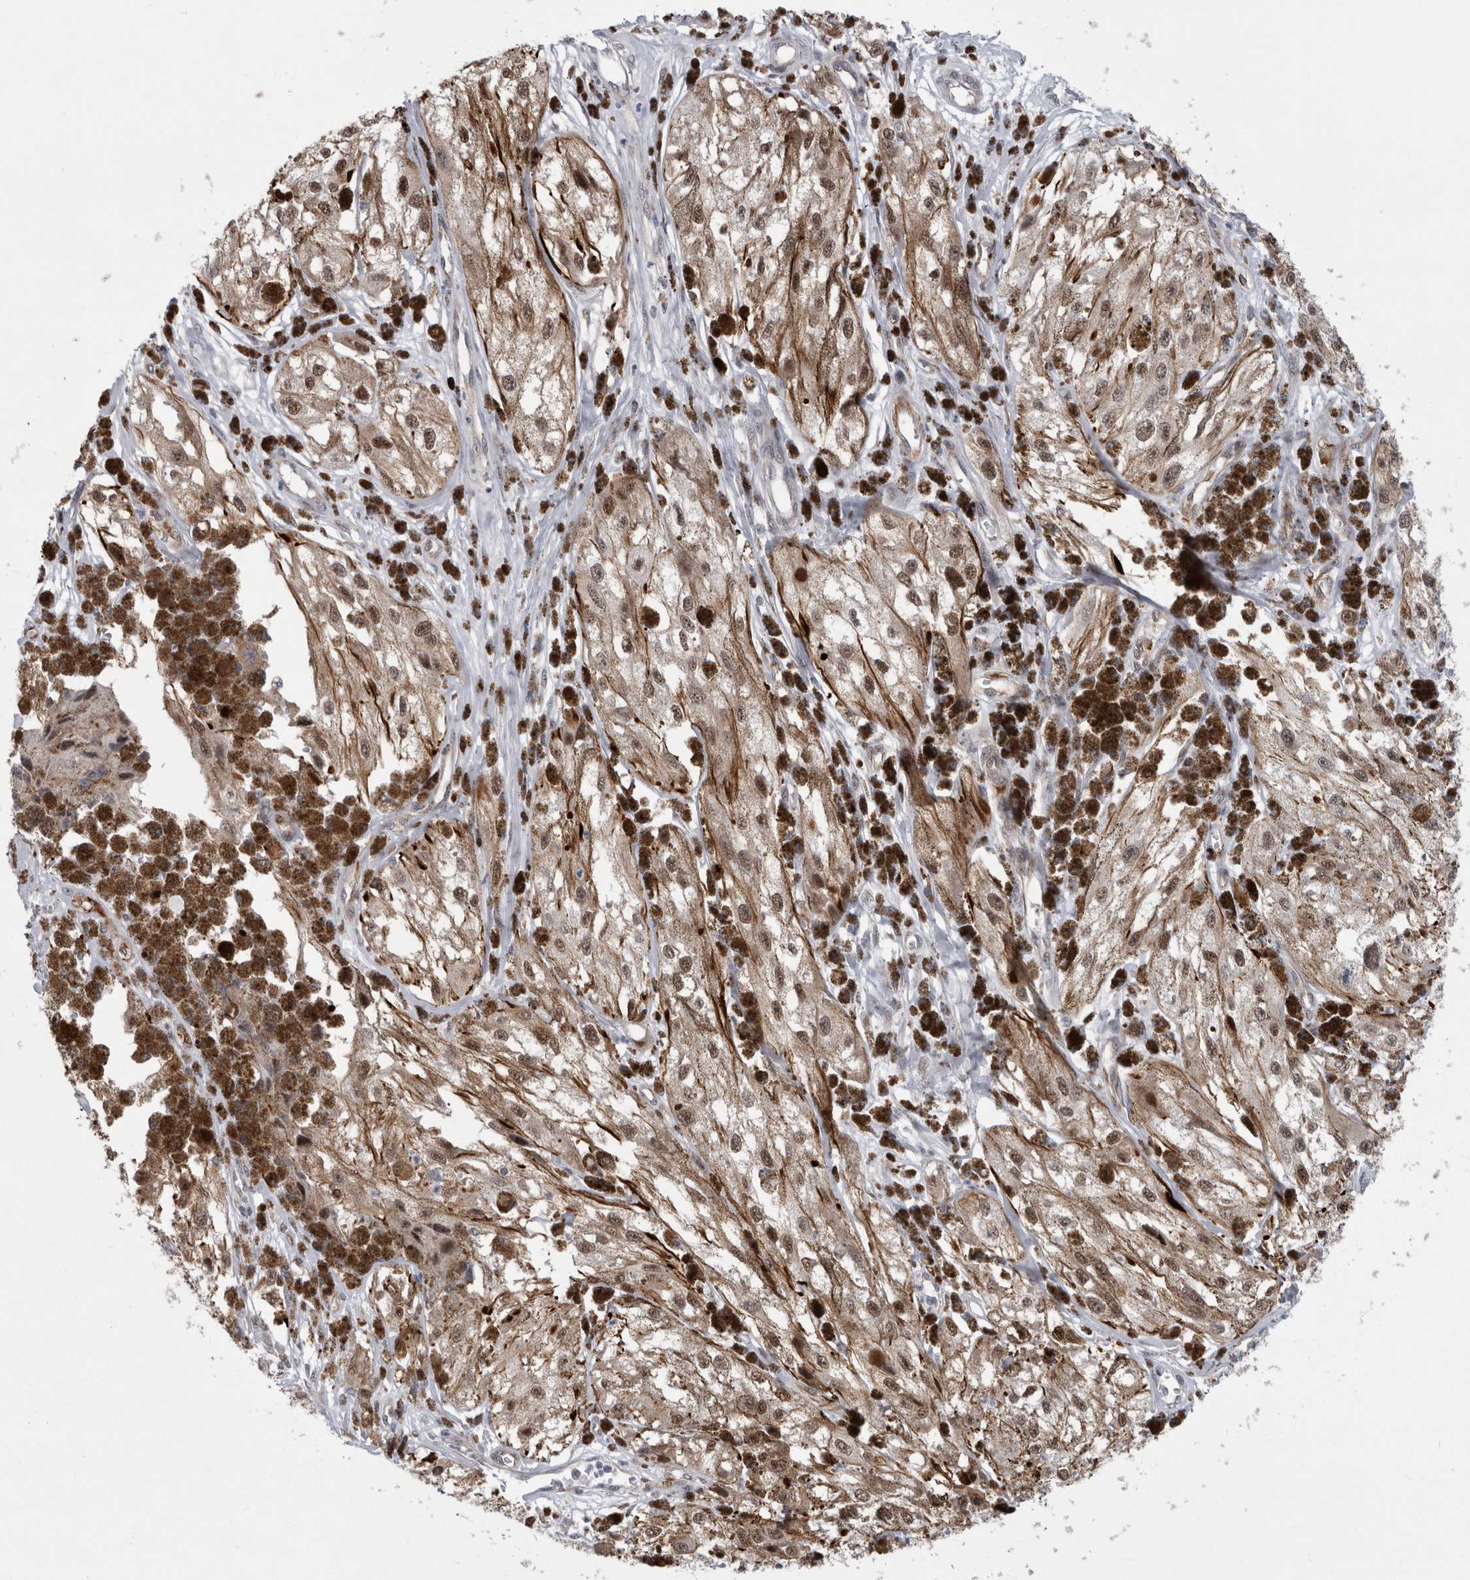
{"staining": {"intensity": "moderate", "quantity": ">75%", "location": "cytoplasmic/membranous,nuclear"}, "tissue": "melanoma", "cell_type": "Tumor cells", "image_type": "cancer", "snomed": [{"axis": "morphology", "description": "Malignant melanoma, NOS"}, {"axis": "topography", "description": "Skin"}], "caption": "Immunohistochemistry (IHC) (DAB (3,3'-diaminobenzidine)) staining of melanoma shows moderate cytoplasmic/membranous and nuclear protein positivity in about >75% of tumor cells.", "gene": "FAM83H", "patient": {"sex": "male", "age": 88}}